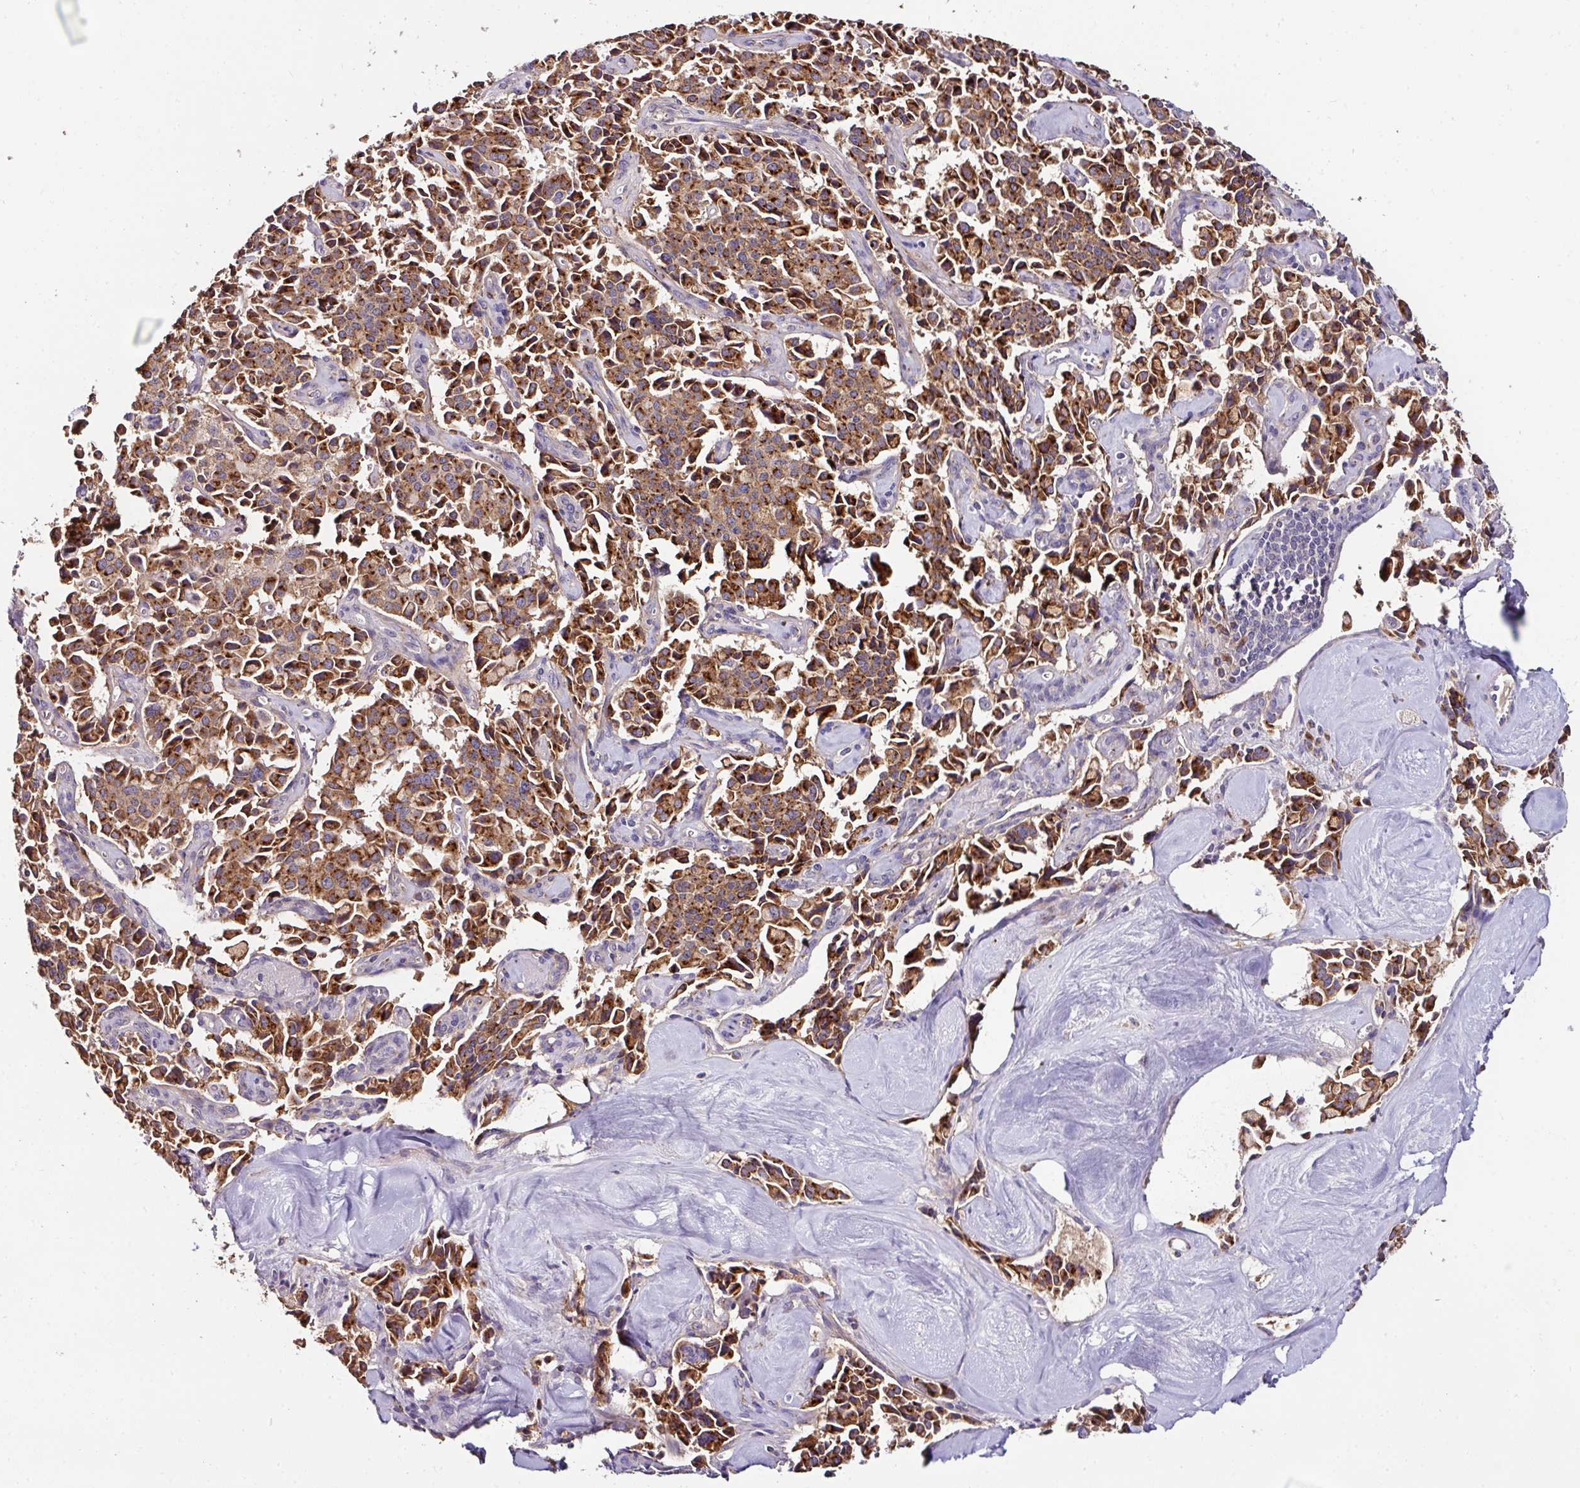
{"staining": {"intensity": "strong", "quantity": ">75%", "location": "cytoplasmic/membranous"}, "tissue": "pancreatic cancer", "cell_type": "Tumor cells", "image_type": "cancer", "snomed": [{"axis": "morphology", "description": "Adenocarcinoma, NOS"}, {"axis": "topography", "description": "Pancreas"}], "caption": "The immunohistochemical stain highlights strong cytoplasmic/membranous expression in tumor cells of adenocarcinoma (pancreatic) tissue.", "gene": "CPD", "patient": {"sex": "male", "age": 65}}